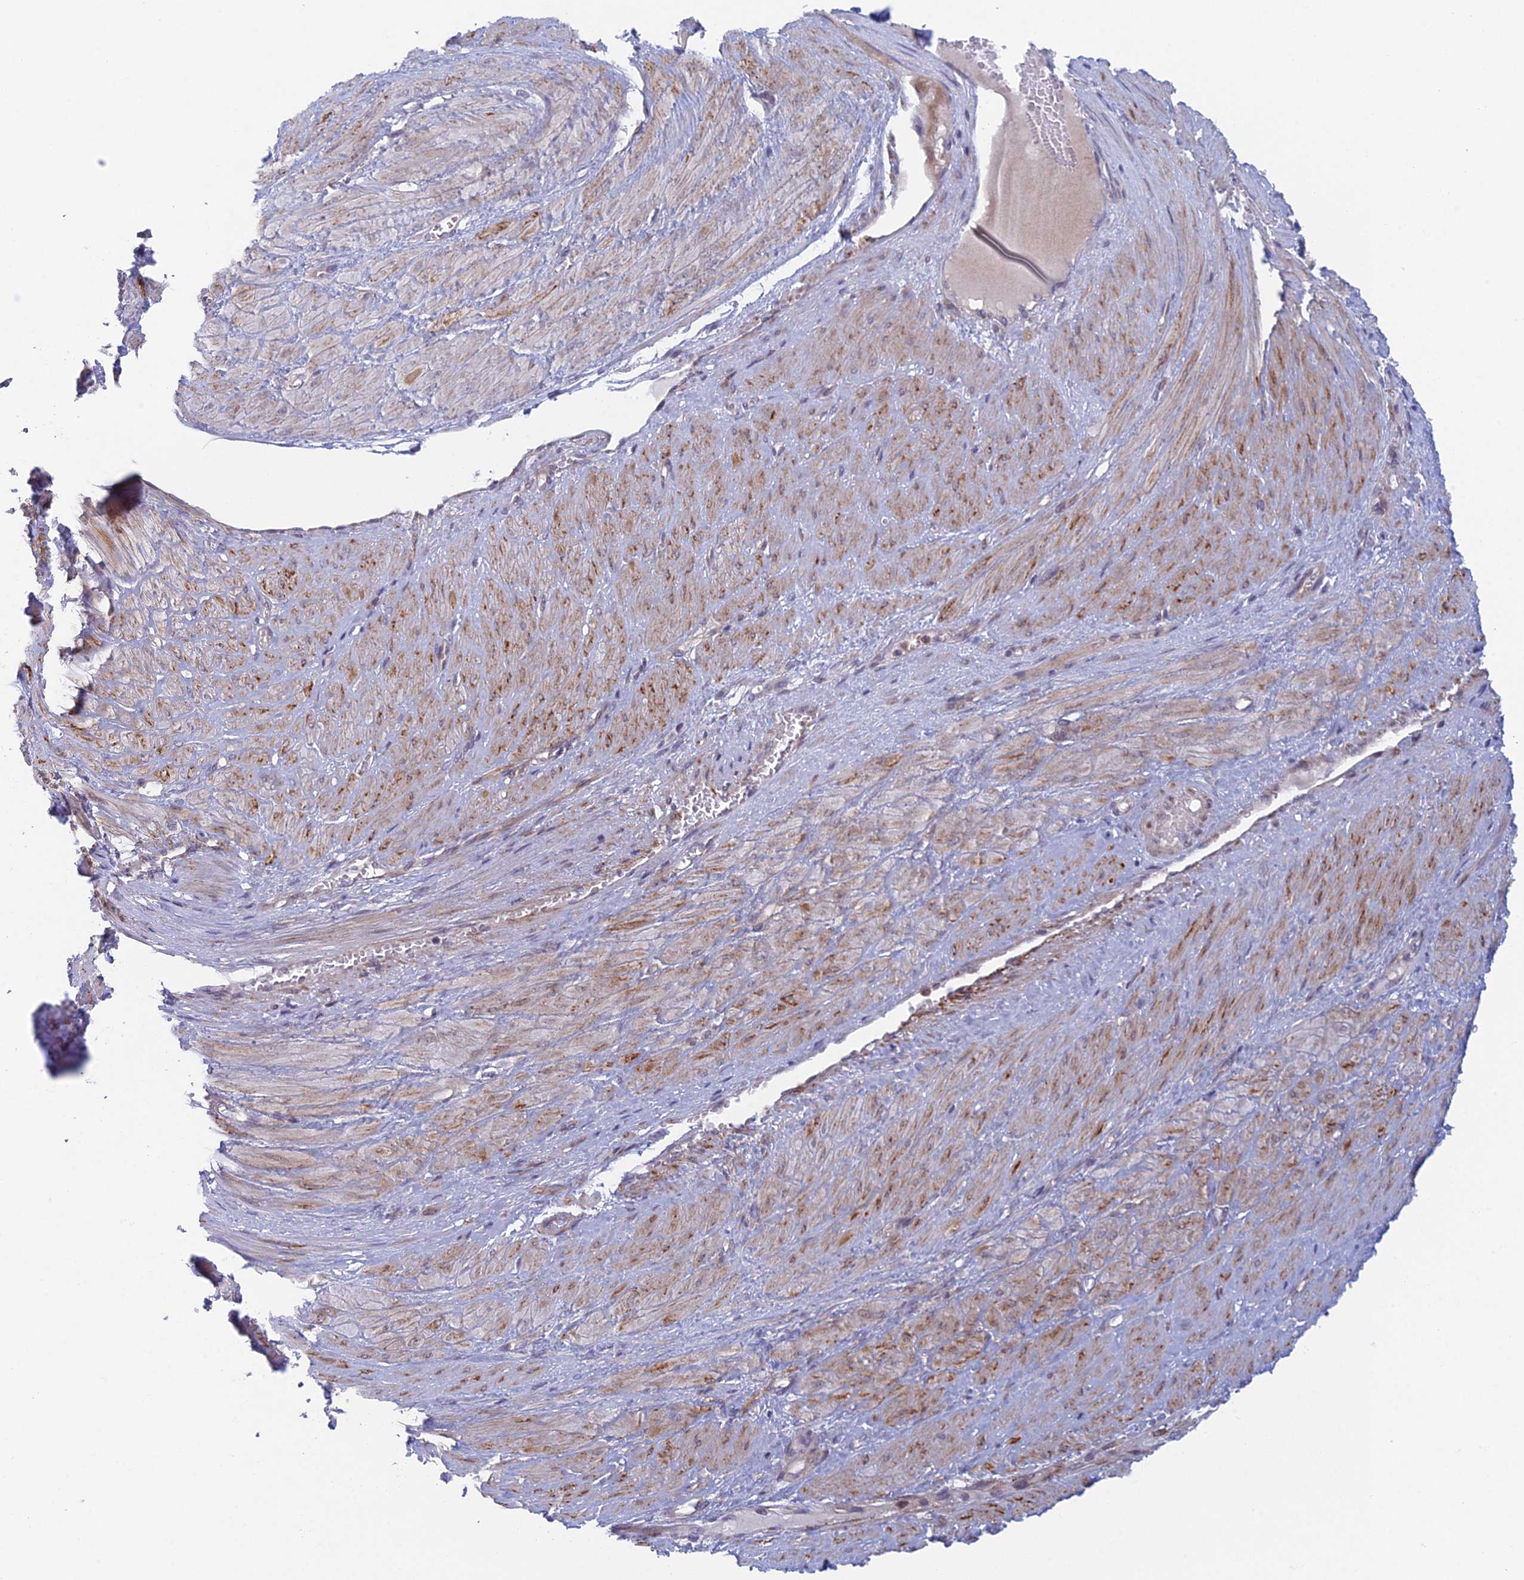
{"staining": {"intensity": "negative", "quantity": "none", "location": "none"}, "tissue": "endometrium", "cell_type": "Cells in endometrial stroma", "image_type": "normal", "snomed": [{"axis": "morphology", "description": "Normal tissue, NOS"}, {"axis": "topography", "description": "Endometrium"}], "caption": "A high-resolution image shows immunohistochemistry staining of benign endometrium, which demonstrates no significant expression in cells in endometrial stroma.", "gene": "PPP1R26", "patient": {"sex": "female", "age": 33}}